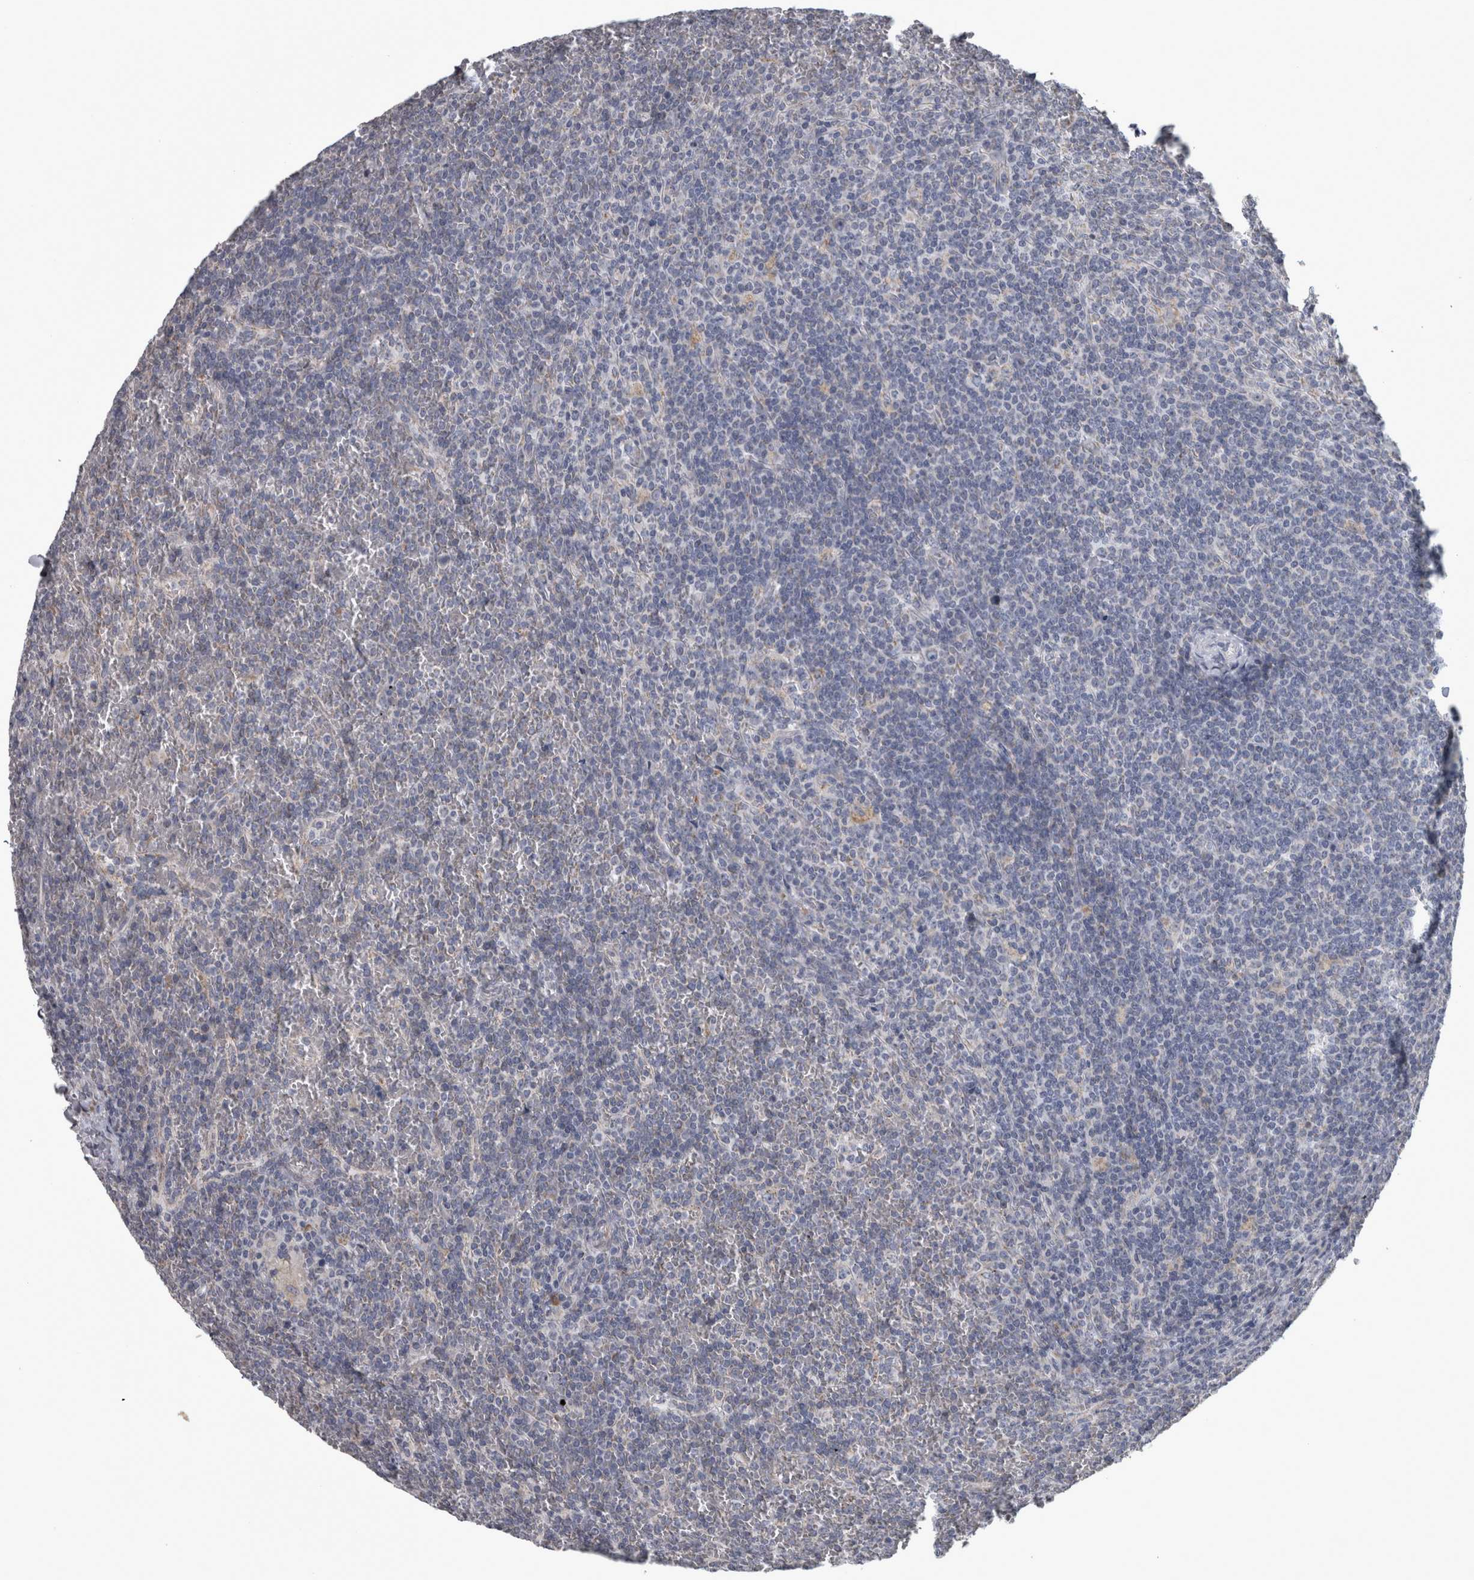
{"staining": {"intensity": "negative", "quantity": "none", "location": "none"}, "tissue": "lymphoma", "cell_type": "Tumor cells", "image_type": "cancer", "snomed": [{"axis": "morphology", "description": "Malignant lymphoma, non-Hodgkin's type, Low grade"}, {"axis": "topography", "description": "Spleen"}], "caption": "Low-grade malignant lymphoma, non-Hodgkin's type was stained to show a protein in brown. There is no significant staining in tumor cells.", "gene": "DBT", "patient": {"sex": "female", "age": 19}}